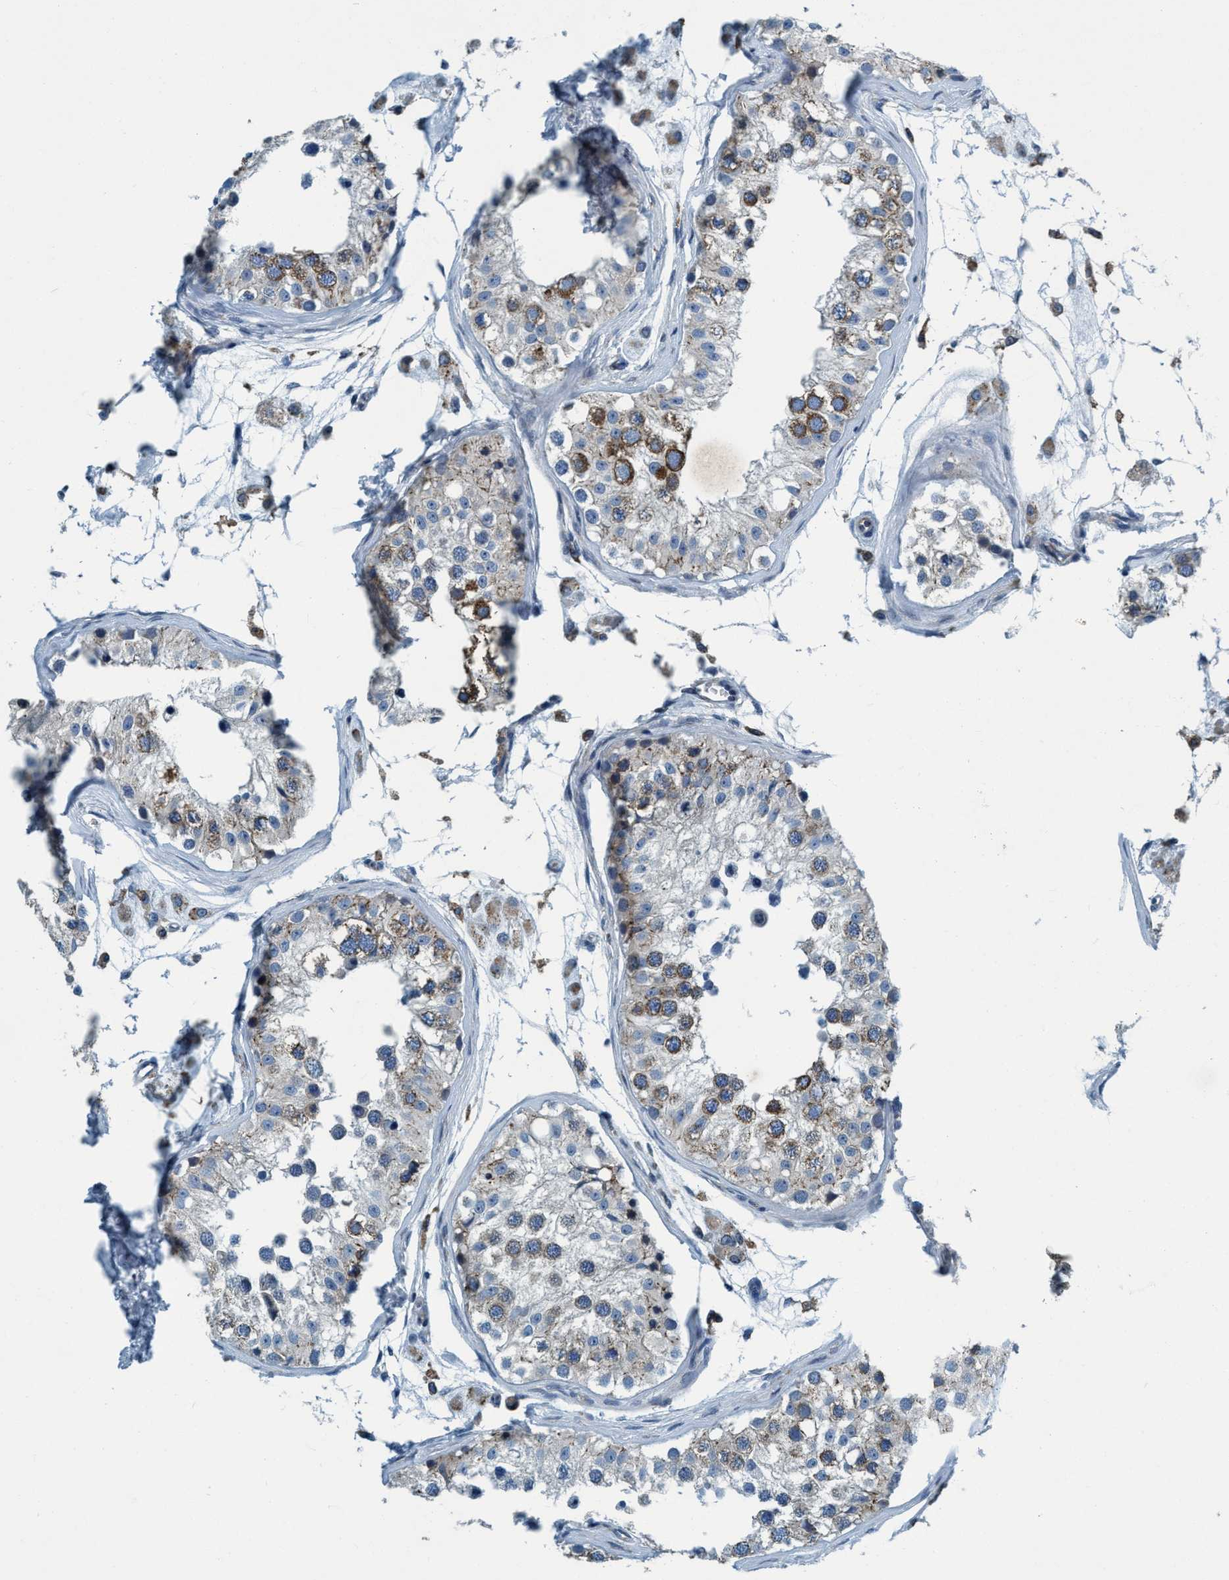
{"staining": {"intensity": "moderate", "quantity": "<25%", "location": "cytoplasmic/membranous"}, "tissue": "testis", "cell_type": "Cells in seminiferous ducts", "image_type": "normal", "snomed": [{"axis": "morphology", "description": "Normal tissue, NOS"}, {"axis": "morphology", "description": "Adenocarcinoma, metastatic, NOS"}, {"axis": "topography", "description": "Testis"}], "caption": "An immunohistochemistry (IHC) micrograph of benign tissue is shown. Protein staining in brown highlights moderate cytoplasmic/membranous positivity in testis within cells in seminiferous ducts.", "gene": "ARMC9", "patient": {"sex": "male", "age": 26}}